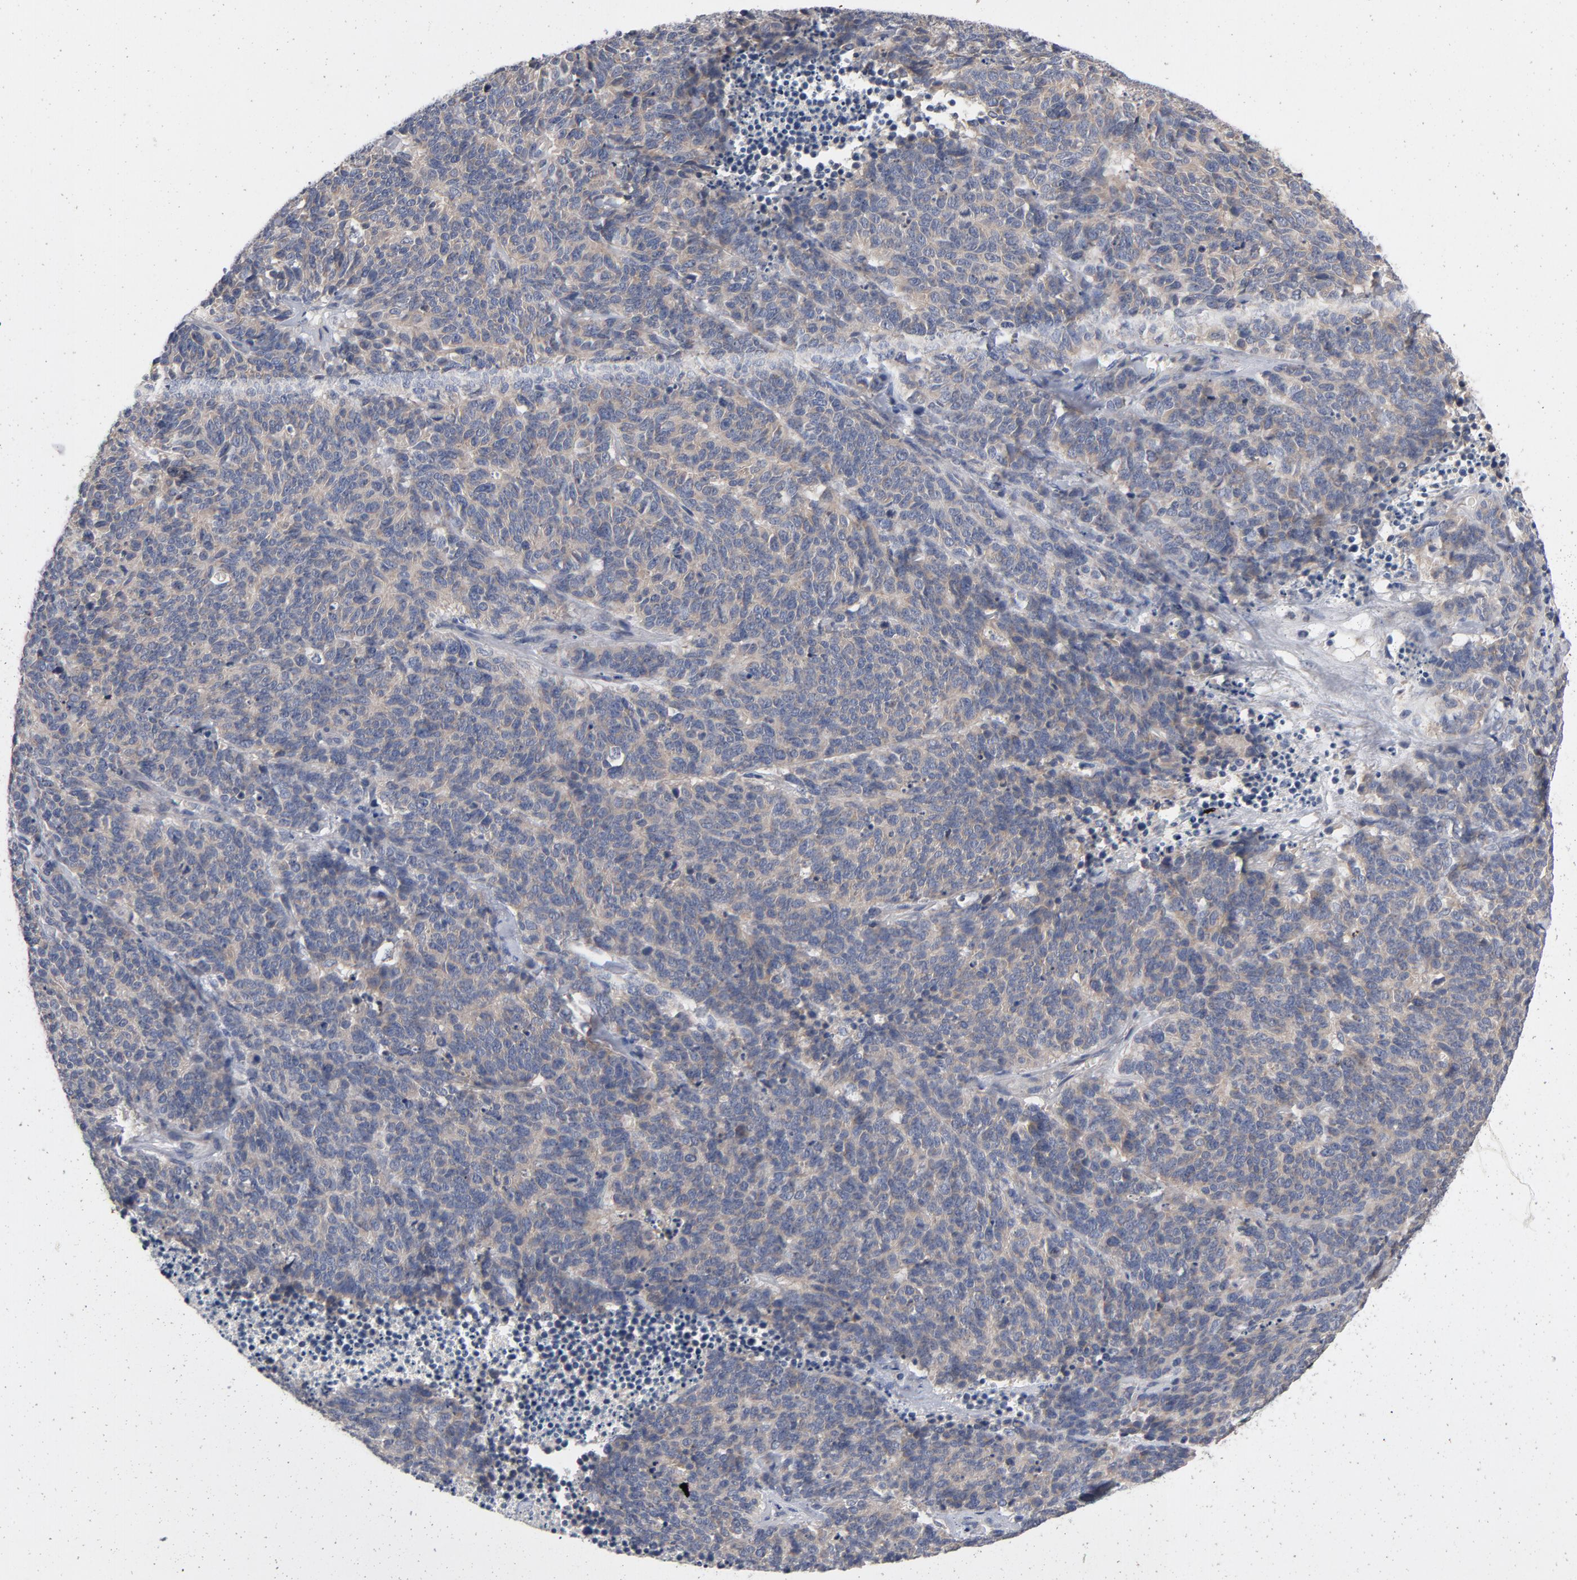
{"staining": {"intensity": "weak", "quantity": ">75%", "location": "cytoplasmic/membranous"}, "tissue": "lung cancer", "cell_type": "Tumor cells", "image_type": "cancer", "snomed": [{"axis": "morphology", "description": "Neoplasm, malignant, NOS"}, {"axis": "topography", "description": "Lung"}], "caption": "The immunohistochemical stain shows weak cytoplasmic/membranous expression in tumor cells of lung cancer tissue.", "gene": "CCDC134", "patient": {"sex": "female", "age": 58}}